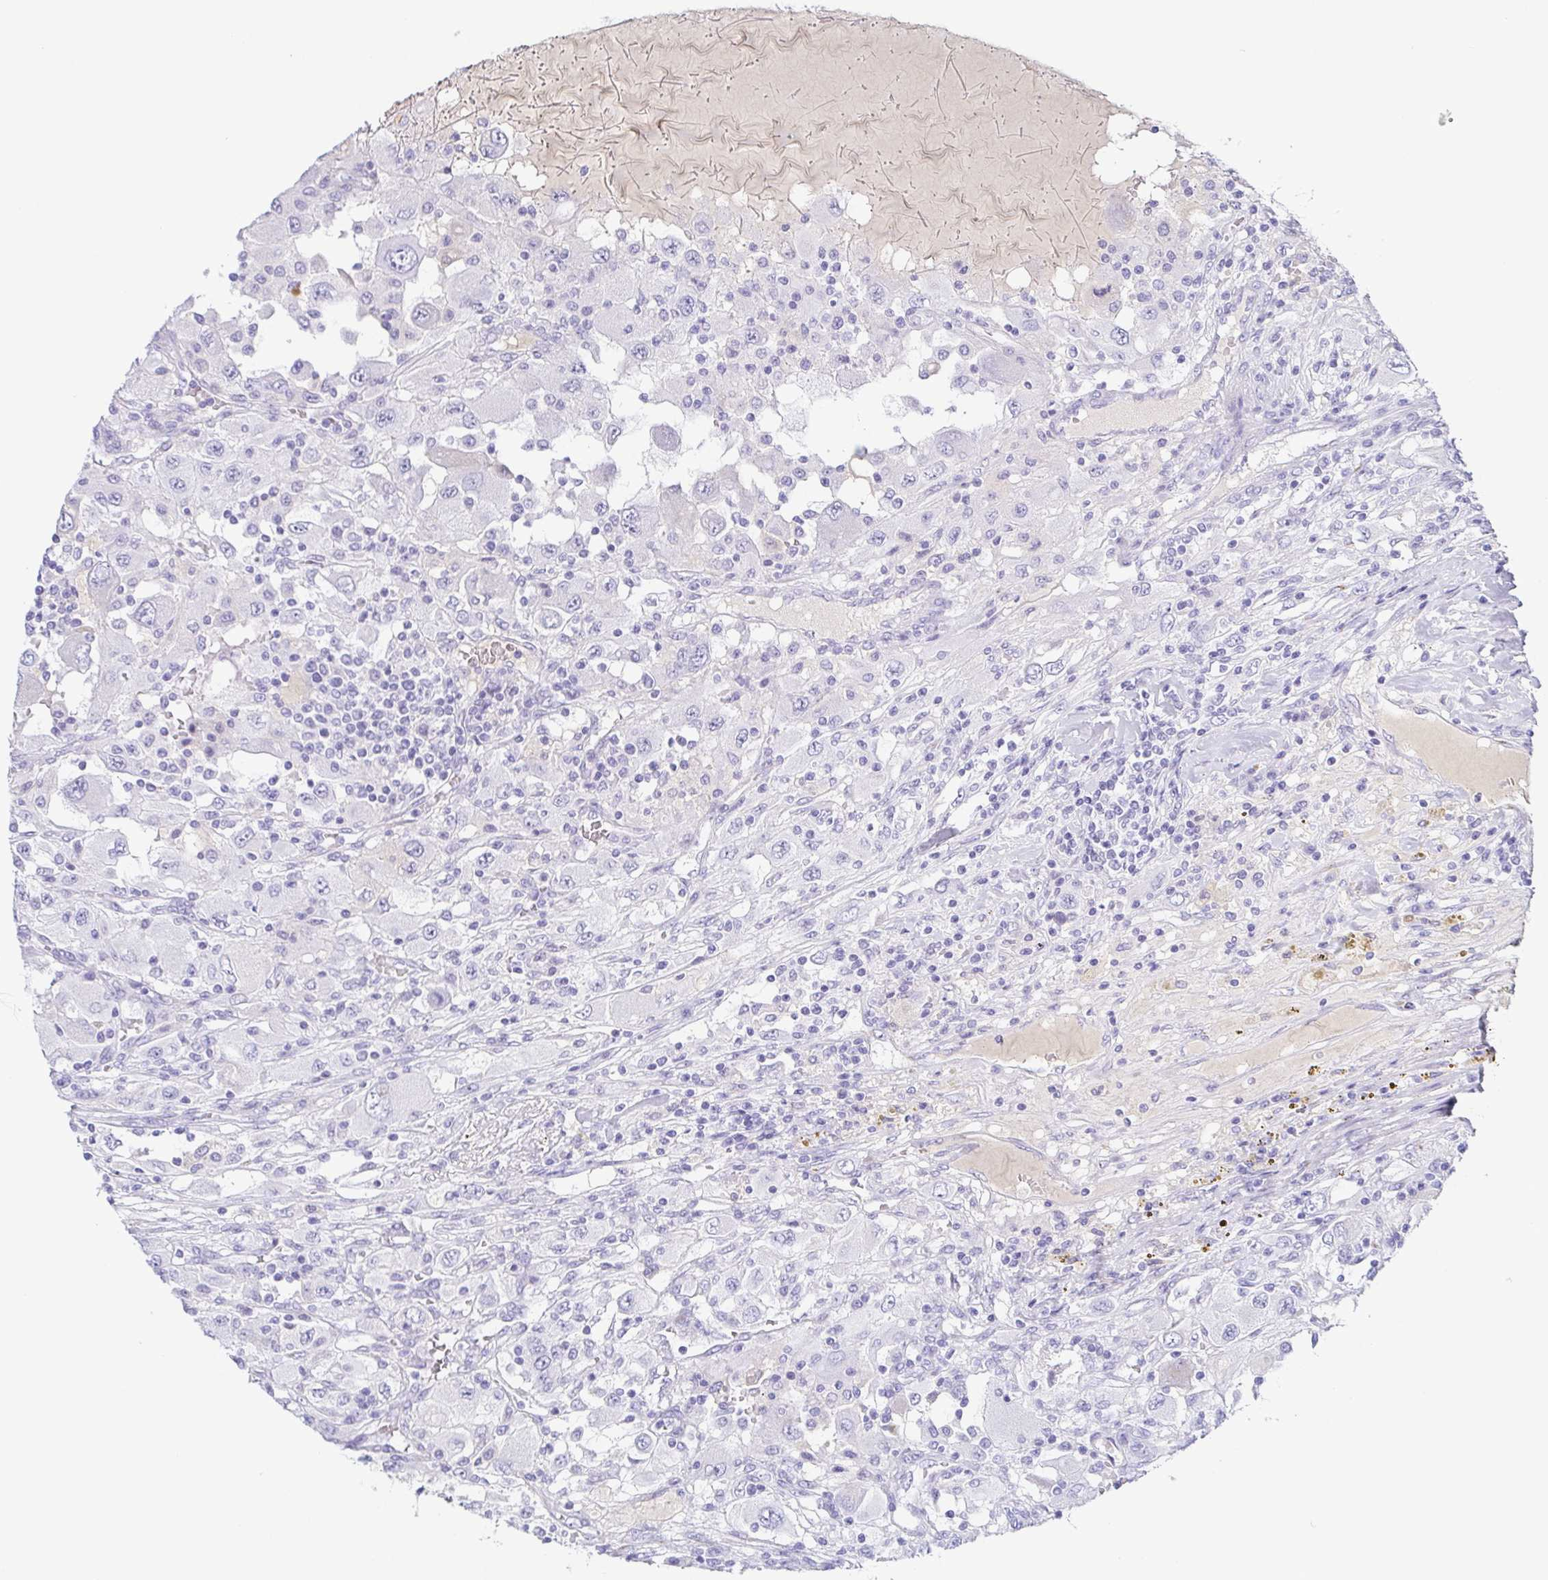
{"staining": {"intensity": "negative", "quantity": "none", "location": "none"}, "tissue": "renal cancer", "cell_type": "Tumor cells", "image_type": "cancer", "snomed": [{"axis": "morphology", "description": "Adenocarcinoma, NOS"}, {"axis": "topography", "description": "Kidney"}], "caption": "A photomicrograph of human renal cancer (adenocarcinoma) is negative for staining in tumor cells.", "gene": "LDLRAD1", "patient": {"sex": "female", "age": 67}}